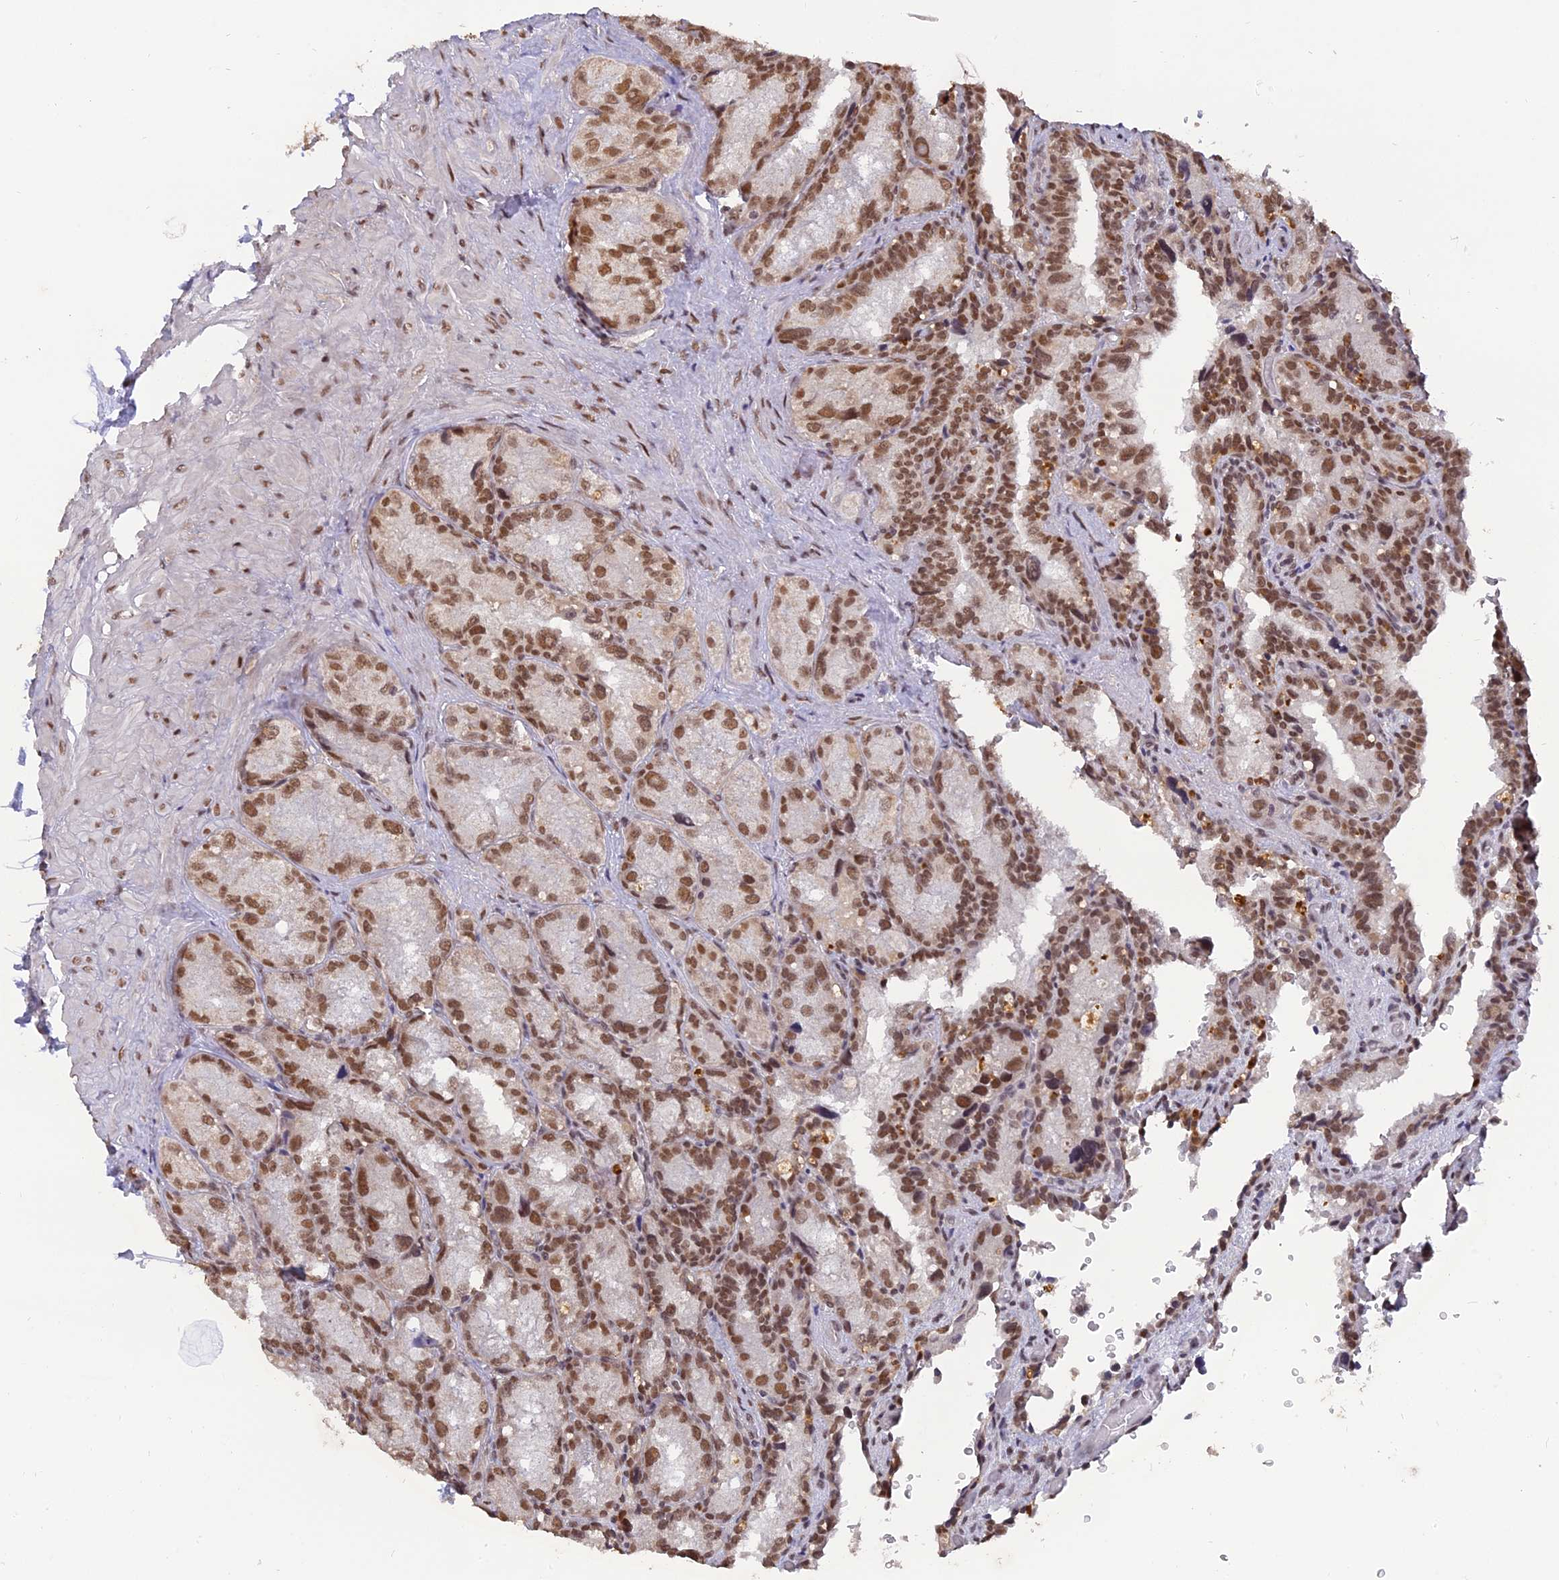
{"staining": {"intensity": "moderate", "quantity": ">75%", "location": "nuclear"}, "tissue": "seminal vesicle", "cell_type": "Glandular cells", "image_type": "normal", "snomed": [{"axis": "morphology", "description": "Normal tissue, NOS"}, {"axis": "topography", "description": "Seminal veicle"}], "caption": "Moderate nuclear staining is present in approximately >75% of glandular cells in unremarkable seminal vesicle.", "gene": "NR1H3", "patient": {"sex": "male", "age": 62}}